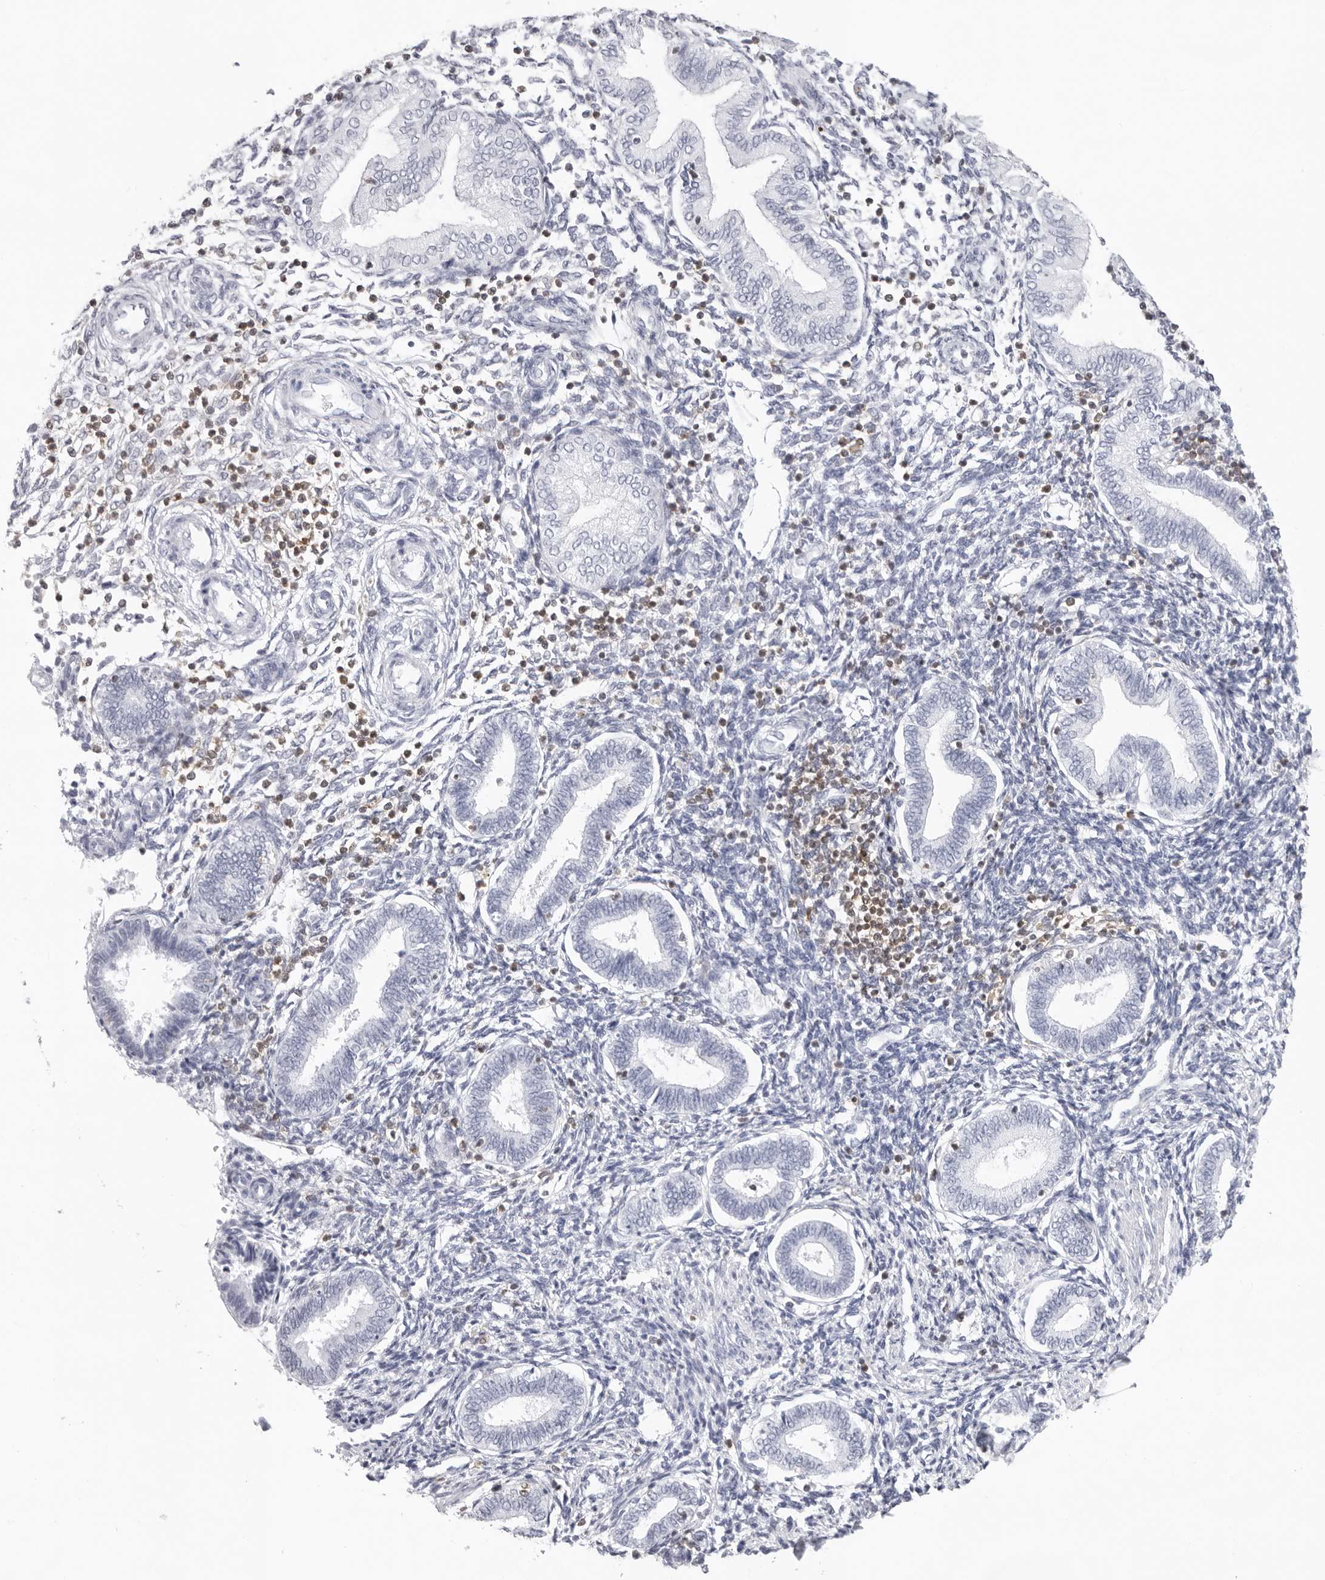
{"staining": {"intensity": "negative", "quantity": "none", "location": "none"}, "tissue": "endometrium", "cell_type": "Cells in endometrial stroma", "image_type": "normal", "snomed": [{"axis": "morphology", "description": "Normal tissue, NOS"}, {"axis": "topography", "description": "Endometrium"}], "caption": "High magnification brightfield microscopy of benign endometrium stained with DAB (3,3'-diaminobenzidine) (brown) and counterstained with hematoxylin (blue): cells in endometrial stroma show no significant staining. (DAB (3,3'-diaminobenzidine) immunohistochemistry visualized using brightfield microscopy, high magnification).", "gene": "FMNL1", "patient": {"sex": "female", "age": 53}}